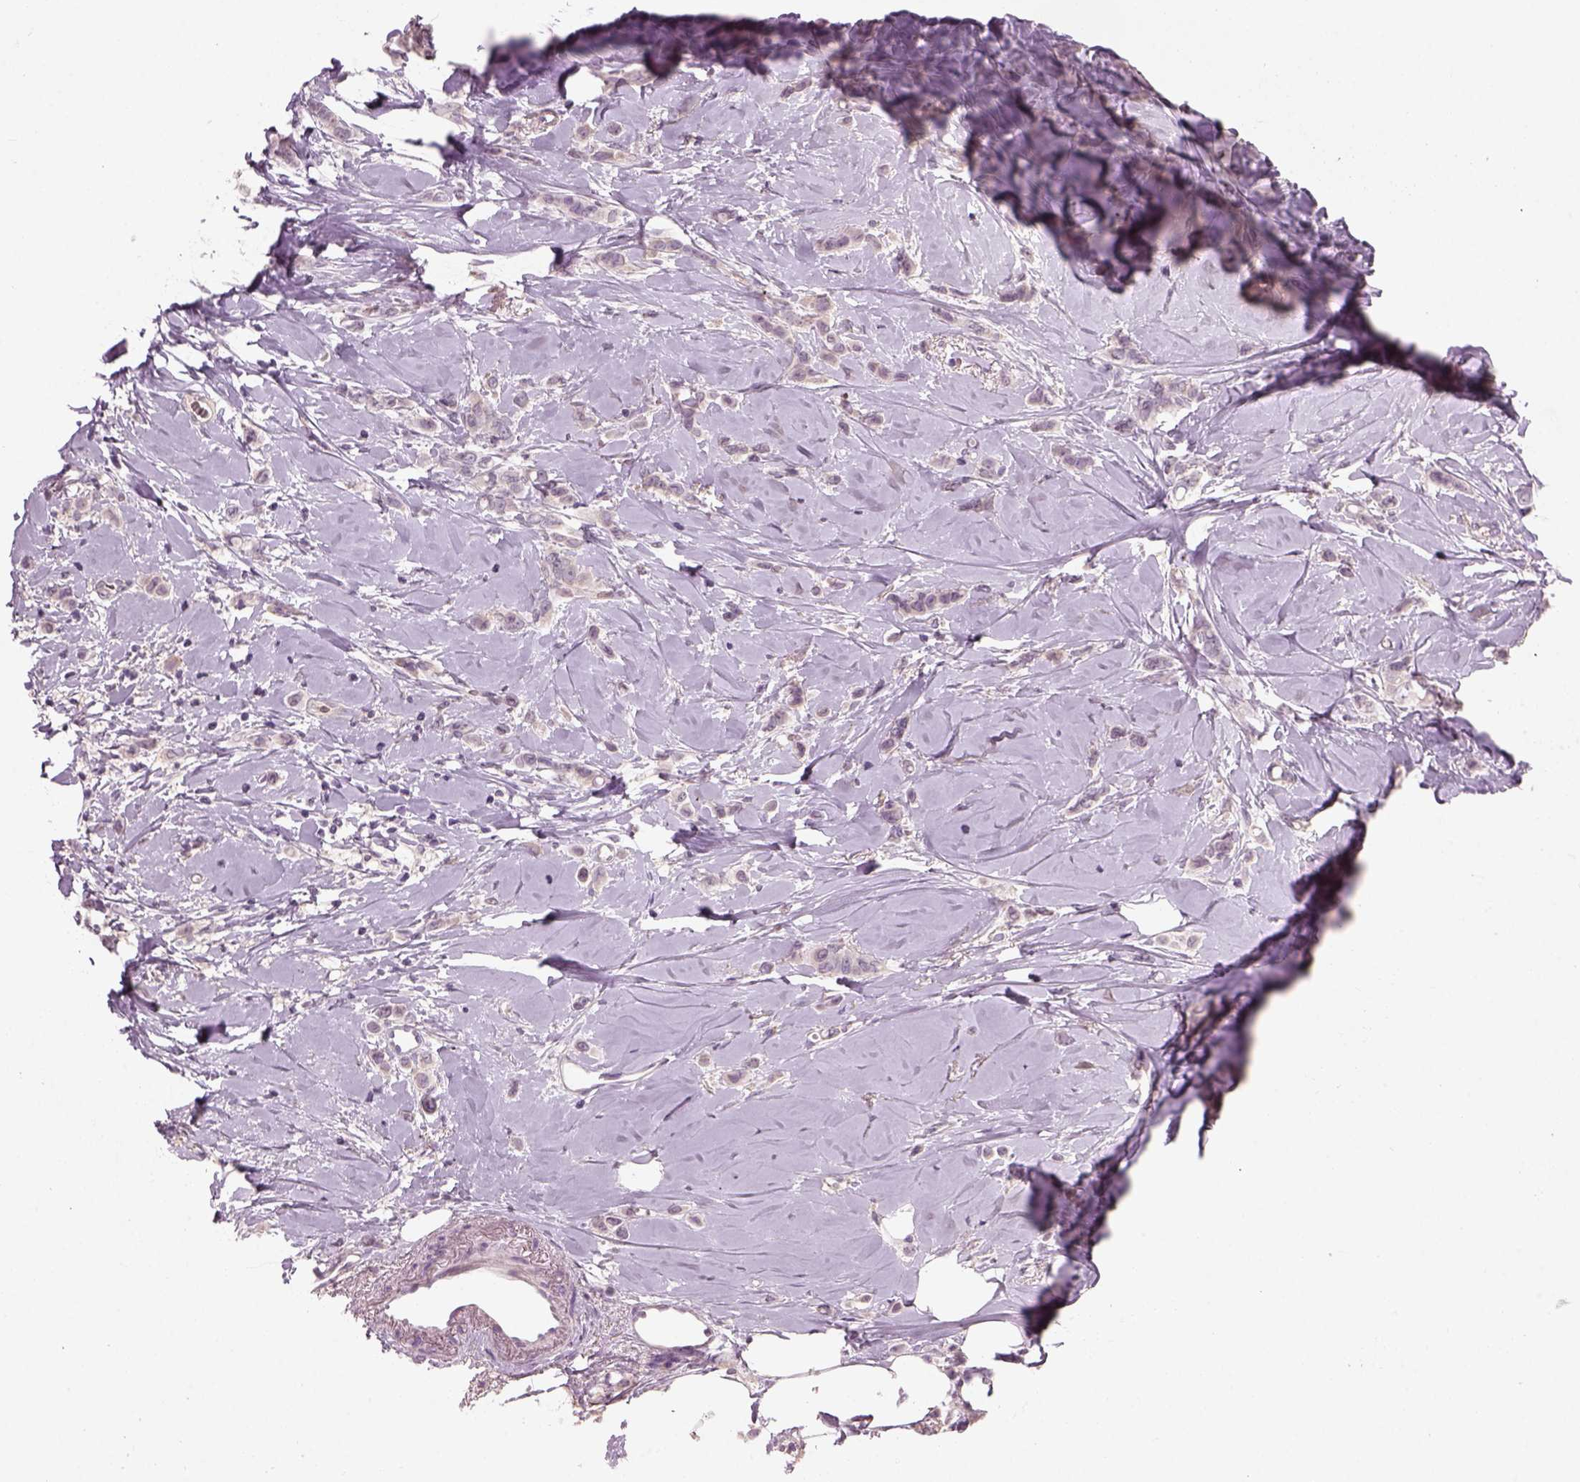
{"staining": {"intensity": "negative", "quantity": "none", "location": "none"}, "tissue": "breast cancer", "cell_type": "Tumor cells", "image_type": "cancer", "snomed": [{"axis": "morphology", "description": "Lobular carcinoma"}, {"axis": "topography", "description": "Breast"}], "caption": "The micrograph displays no staining of tumor cells in breast cancer.", "gene": "GDNF", "patient": {"sex": "female", "age": 66}}